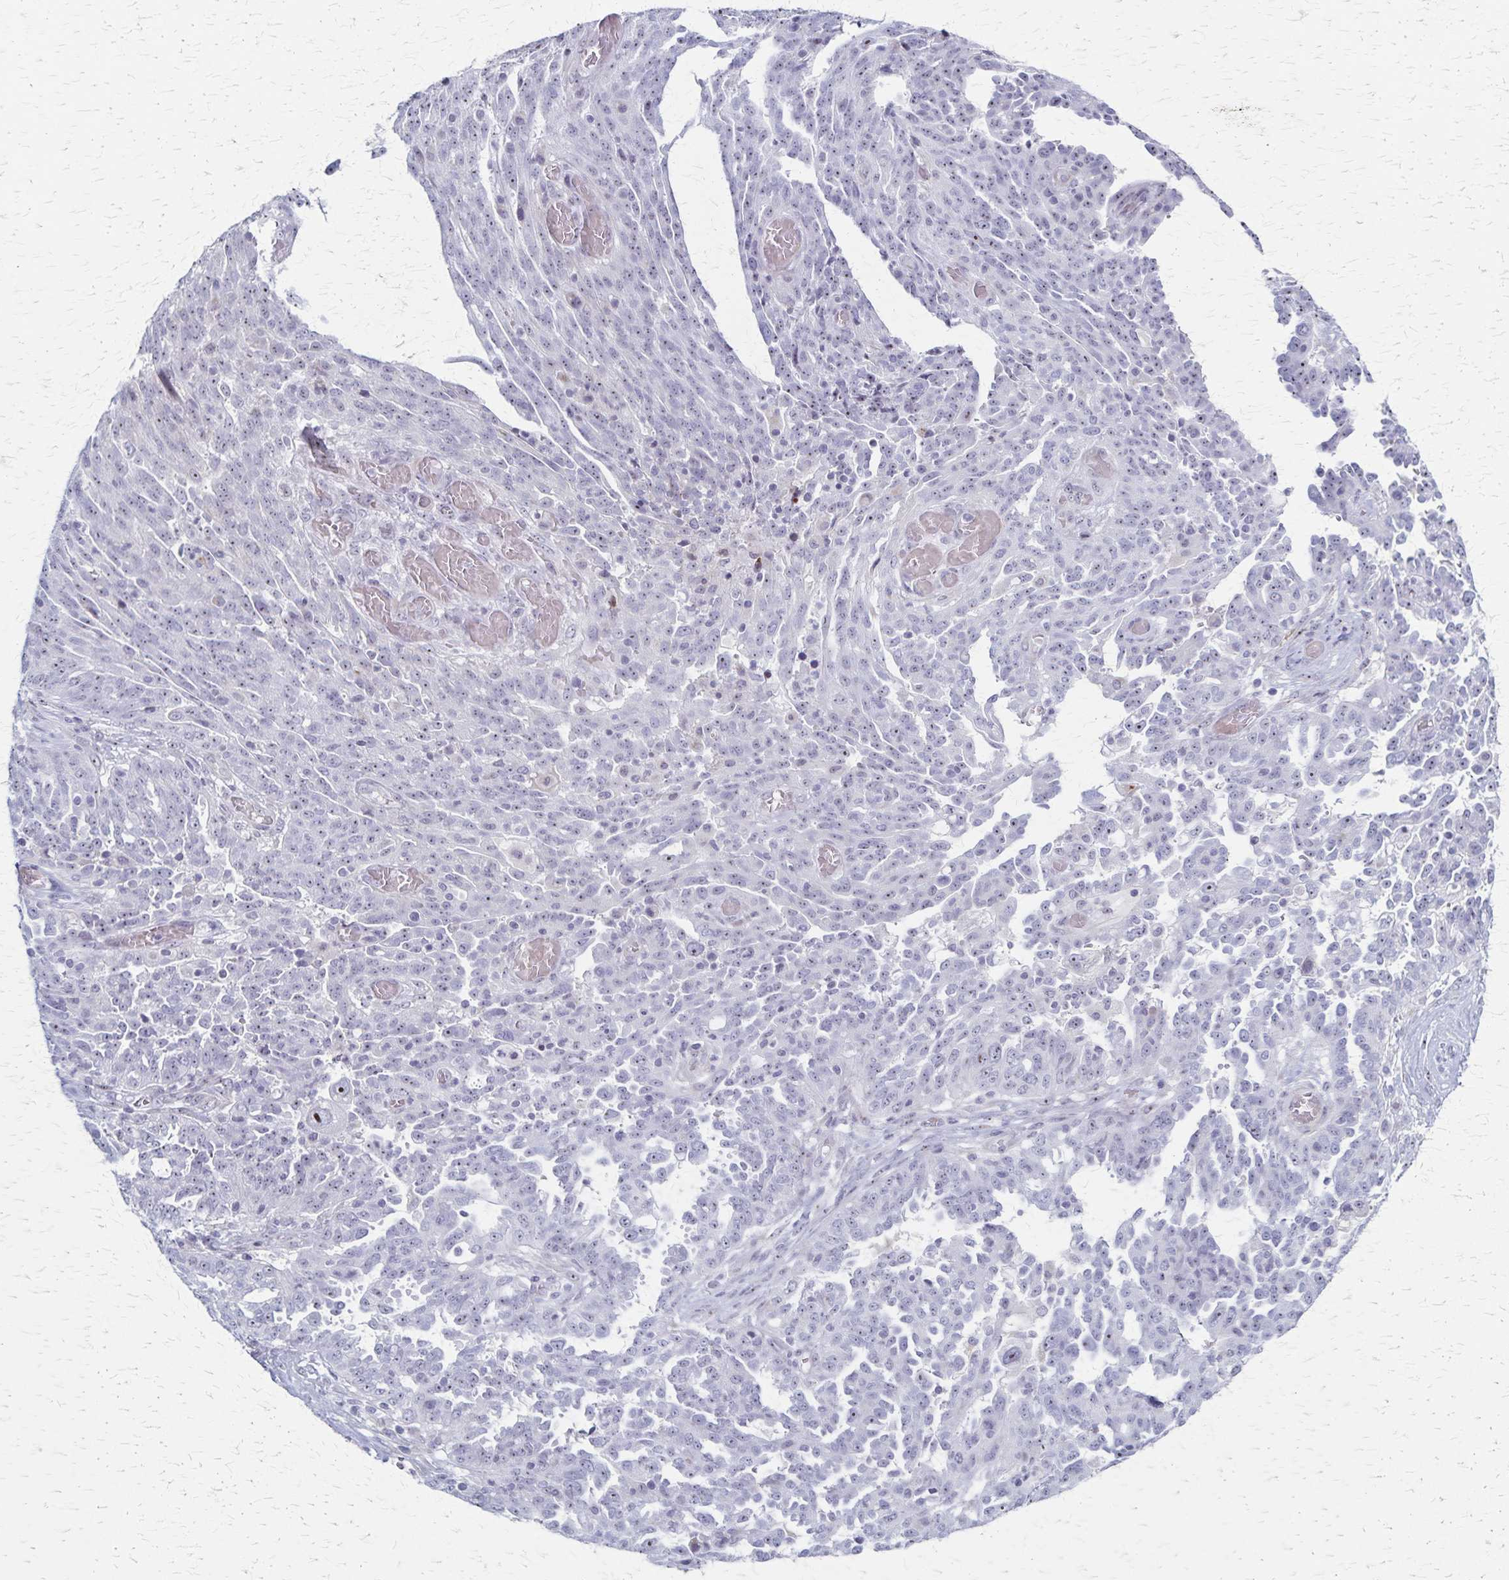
{"staining": {"intensity": "weak", "quantity": "<25%", "location": "nuclear"}, "tissue": "ovarian cancer", "cell_type": "Tumor cells", "image_type": "cancer", "snomed": [{"axis": "morphology", "description": "Cystadenocarcinoma, serous, NOS"}, {"axis": "topography", "description": "Ovary"}], "caption": "Micrograph shows no significant protein positivity in tumor cells of ovarian cancer (serous cystadenocarcinoma).", "gene": "DLK2", "patient": {"sex": "female", "age": 67}}